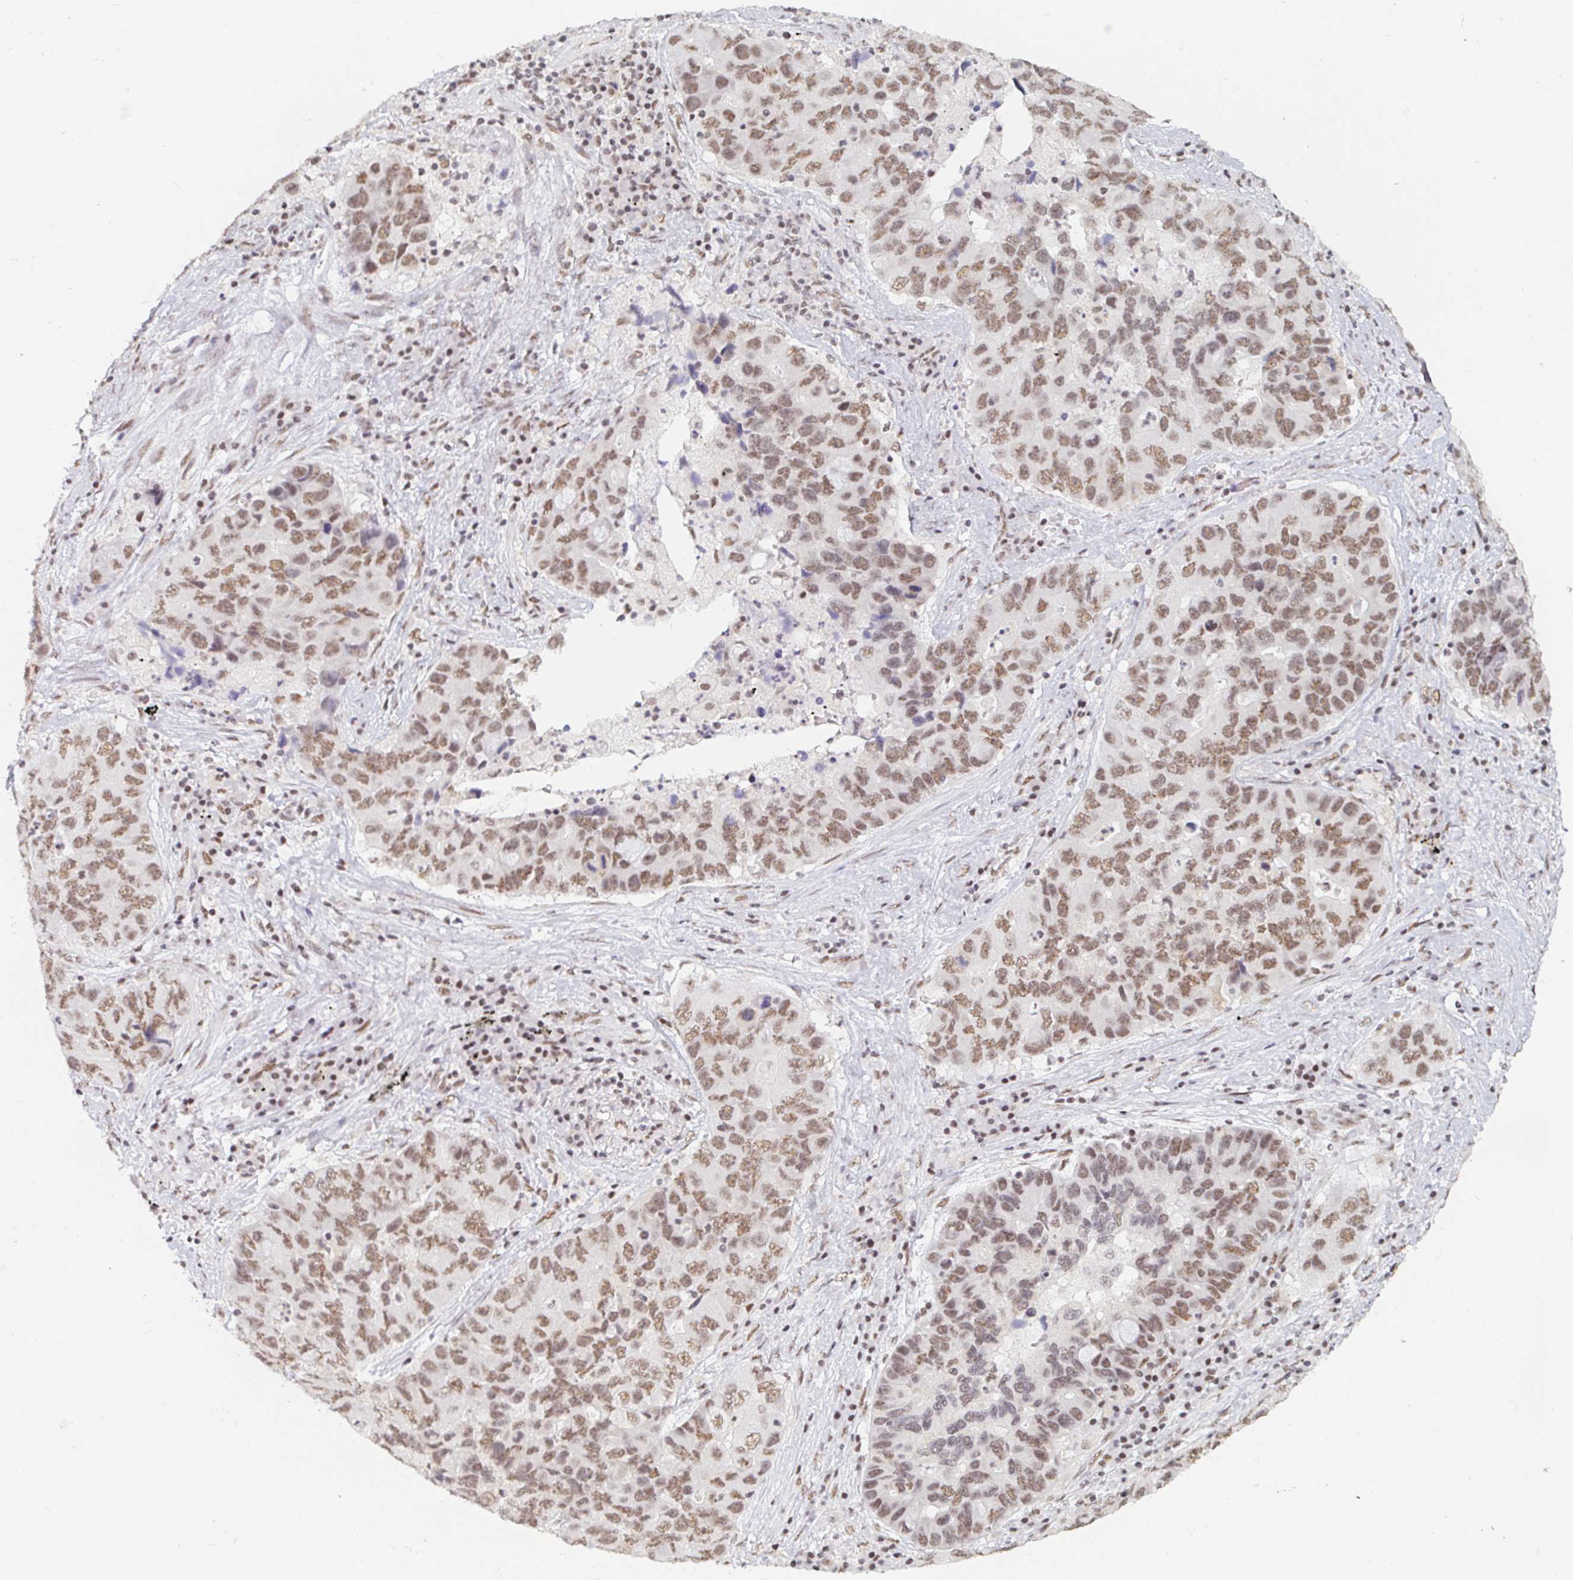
{"staining": {"intensity": "moderate", "quantity": ">75%", "location": "nuclear"}, "tissue": "lung cancer", "cell_type": "Tumor cells", "image_type": "cancer", "snomed": [{"axis": "morphology", "description": "Adenocarcinoma, NOS"}, {"axis": "morphology", "description": "Adenocarcinoma, metastatic, NOS"}, {"axis": "topography", "description": "Lymph node"}, {"axis": "topography", "description": "Lung"}], "caption": "Brown immunohistochemical staining in lung metastatic adenocarcinoma demonstrates moderate nuclear staining in about >75% of tumor cells. (DAB IHC with brightfield microscopy, high magnification).", "gene": "RBMX", "patient": {"sex": "female", "age": 54}}